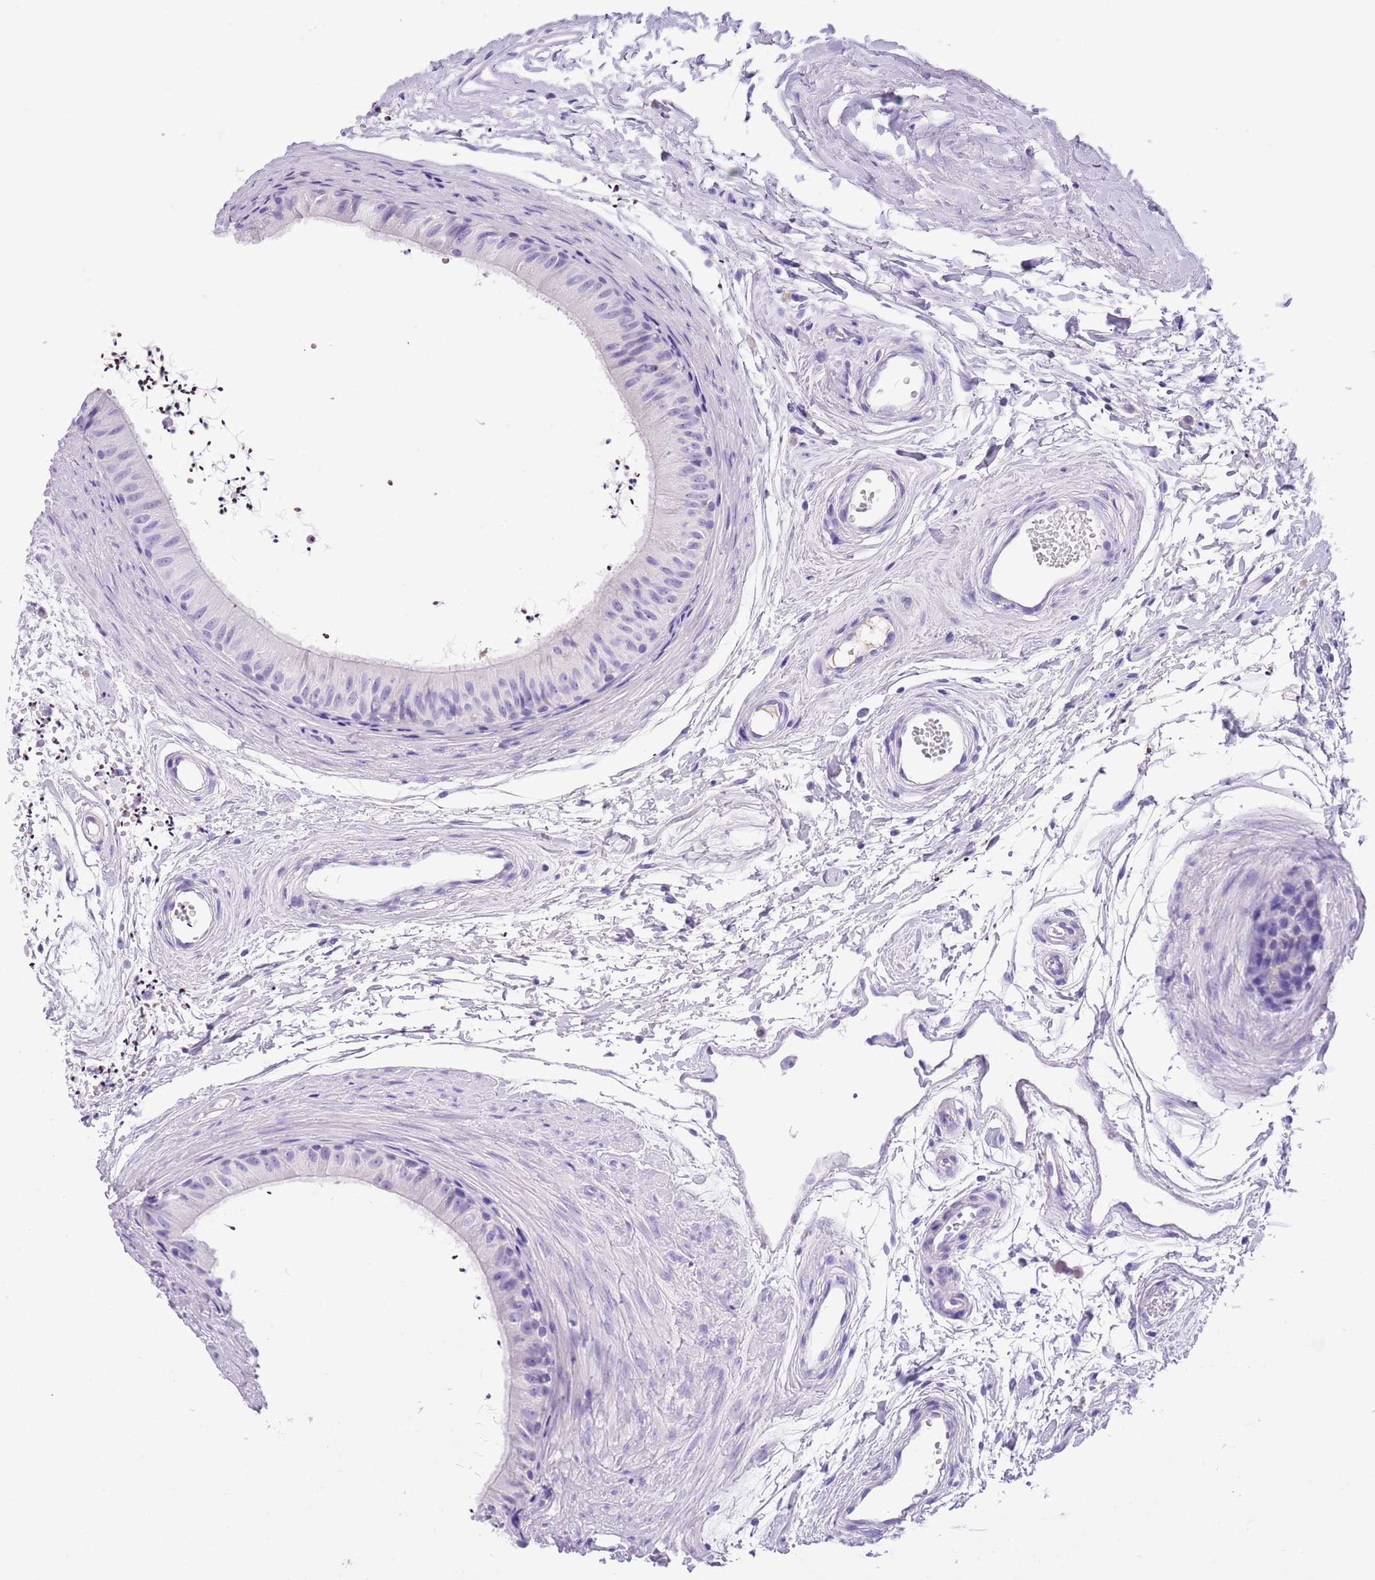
{"staining": {"intensity": "negative", "quantity": "none", "location": "none"}, "tissue": "epididymis", "cell_type": "Glandular cells", "image_type": "normal", "snomed": [{"axis": "morphology", "description": "Normal tissue, NOS"}, {"axis": "topography", "description": "Epididymis"}], "caption": "Immunohistochemical staining of normal human epididymis displays no significant expression in glandular cells. (Brightfield microscopy of DAB immunohistochemistry (IHC) at high magnification).", "gene": "TBC1D10B", "patient": {"sex": "male", "age": 56}}